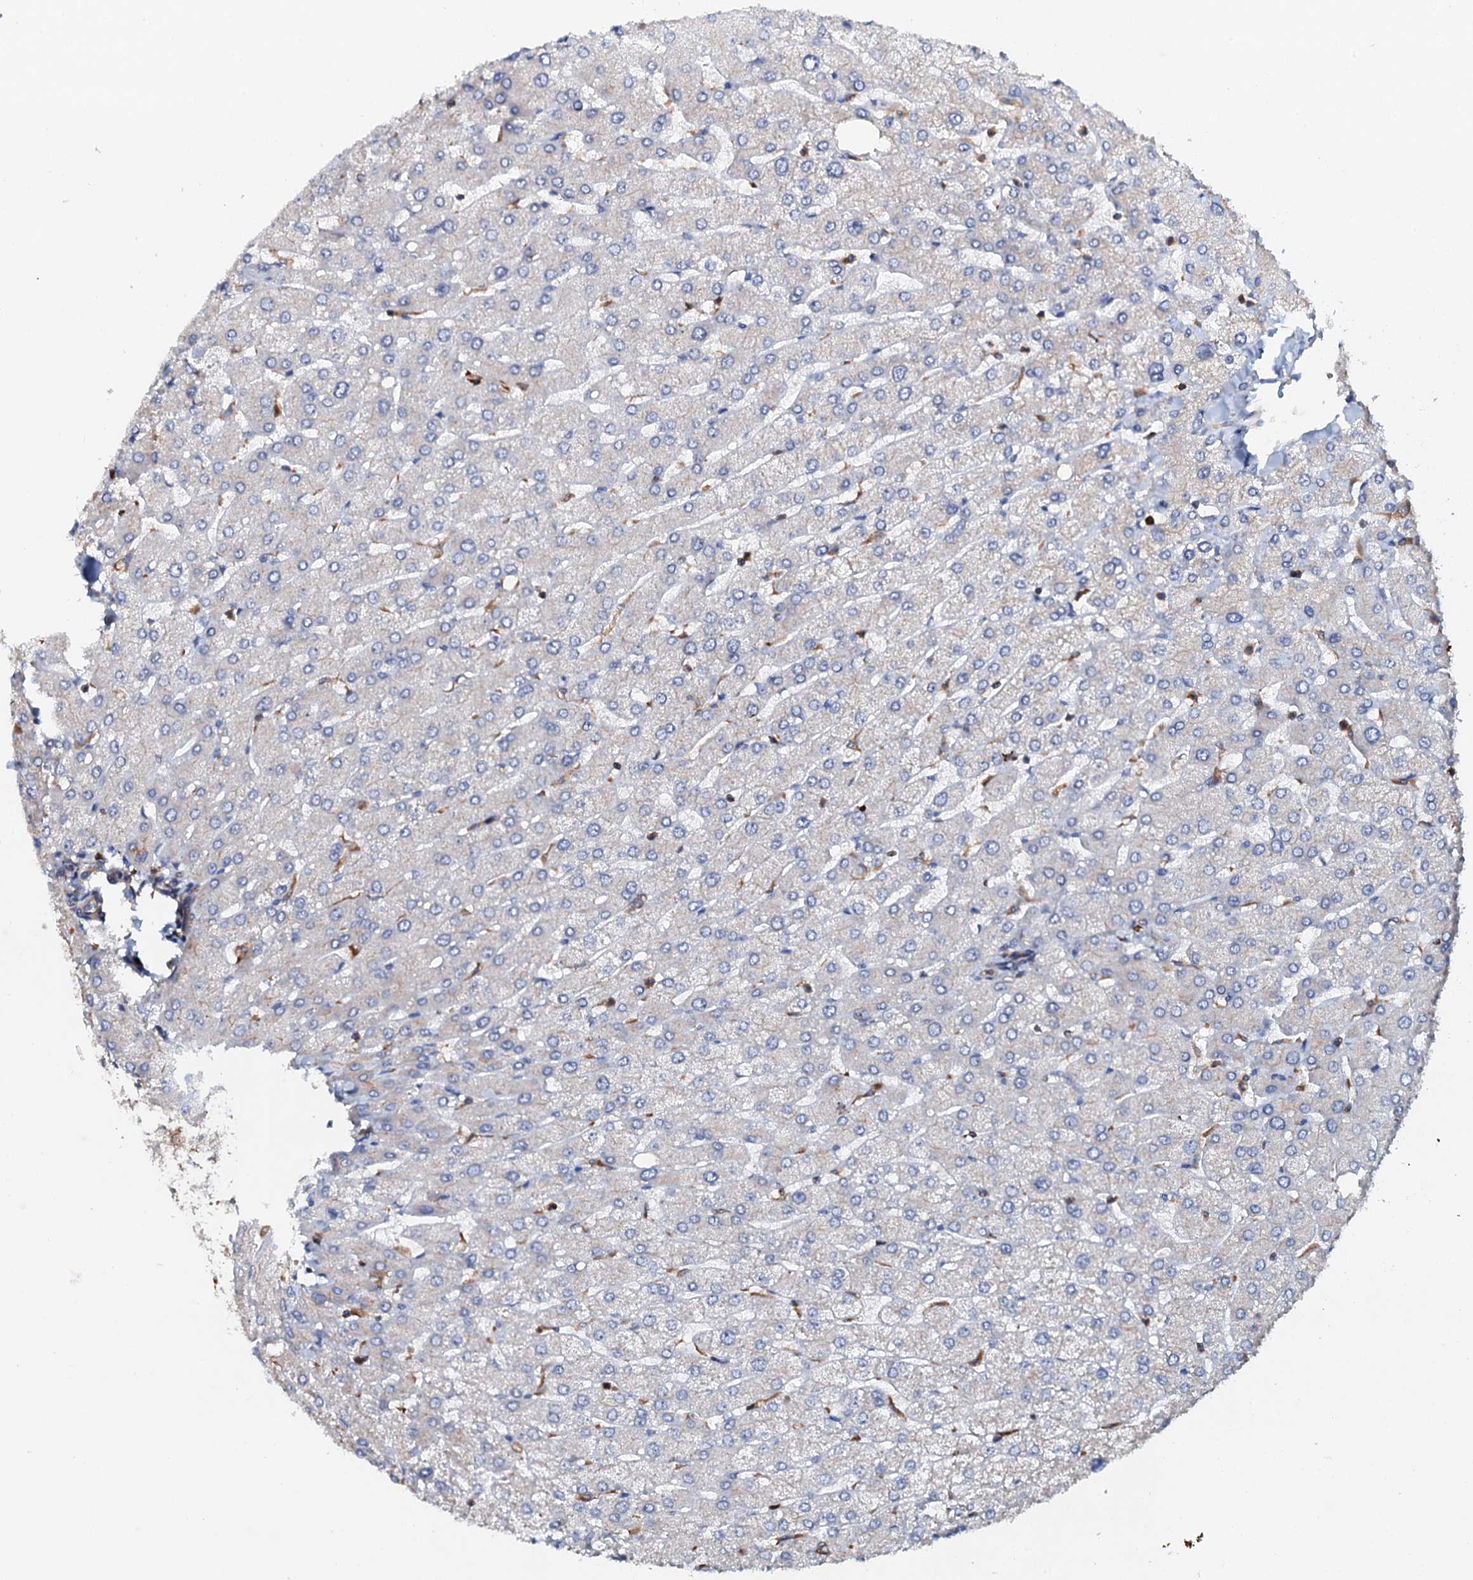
{"staining": {"intensity": "weak", "quantity": ">75%", "location": "cytoplasmic/membranous"}, "tissue": "liver", "cell_type": "Cholangiocytes", "image_type": "normal", "snomed": [{"axis": "morphology", "description": "Normal tissue, NOS"}, {"axis": "topography", "description": "Liver"}], "caption": "Liver stained for a protein reveals weak cytoplasmic/membranous positivity in cholangiocytes. The staining is performed using DAB (3,3'-diaminobenzidine) brown chromogen to label protein expression. The nuclei are counter-stained blue using hematoxylin.", "gene": "VAMP8", "patient": {"sex": "male", "age": 55}}